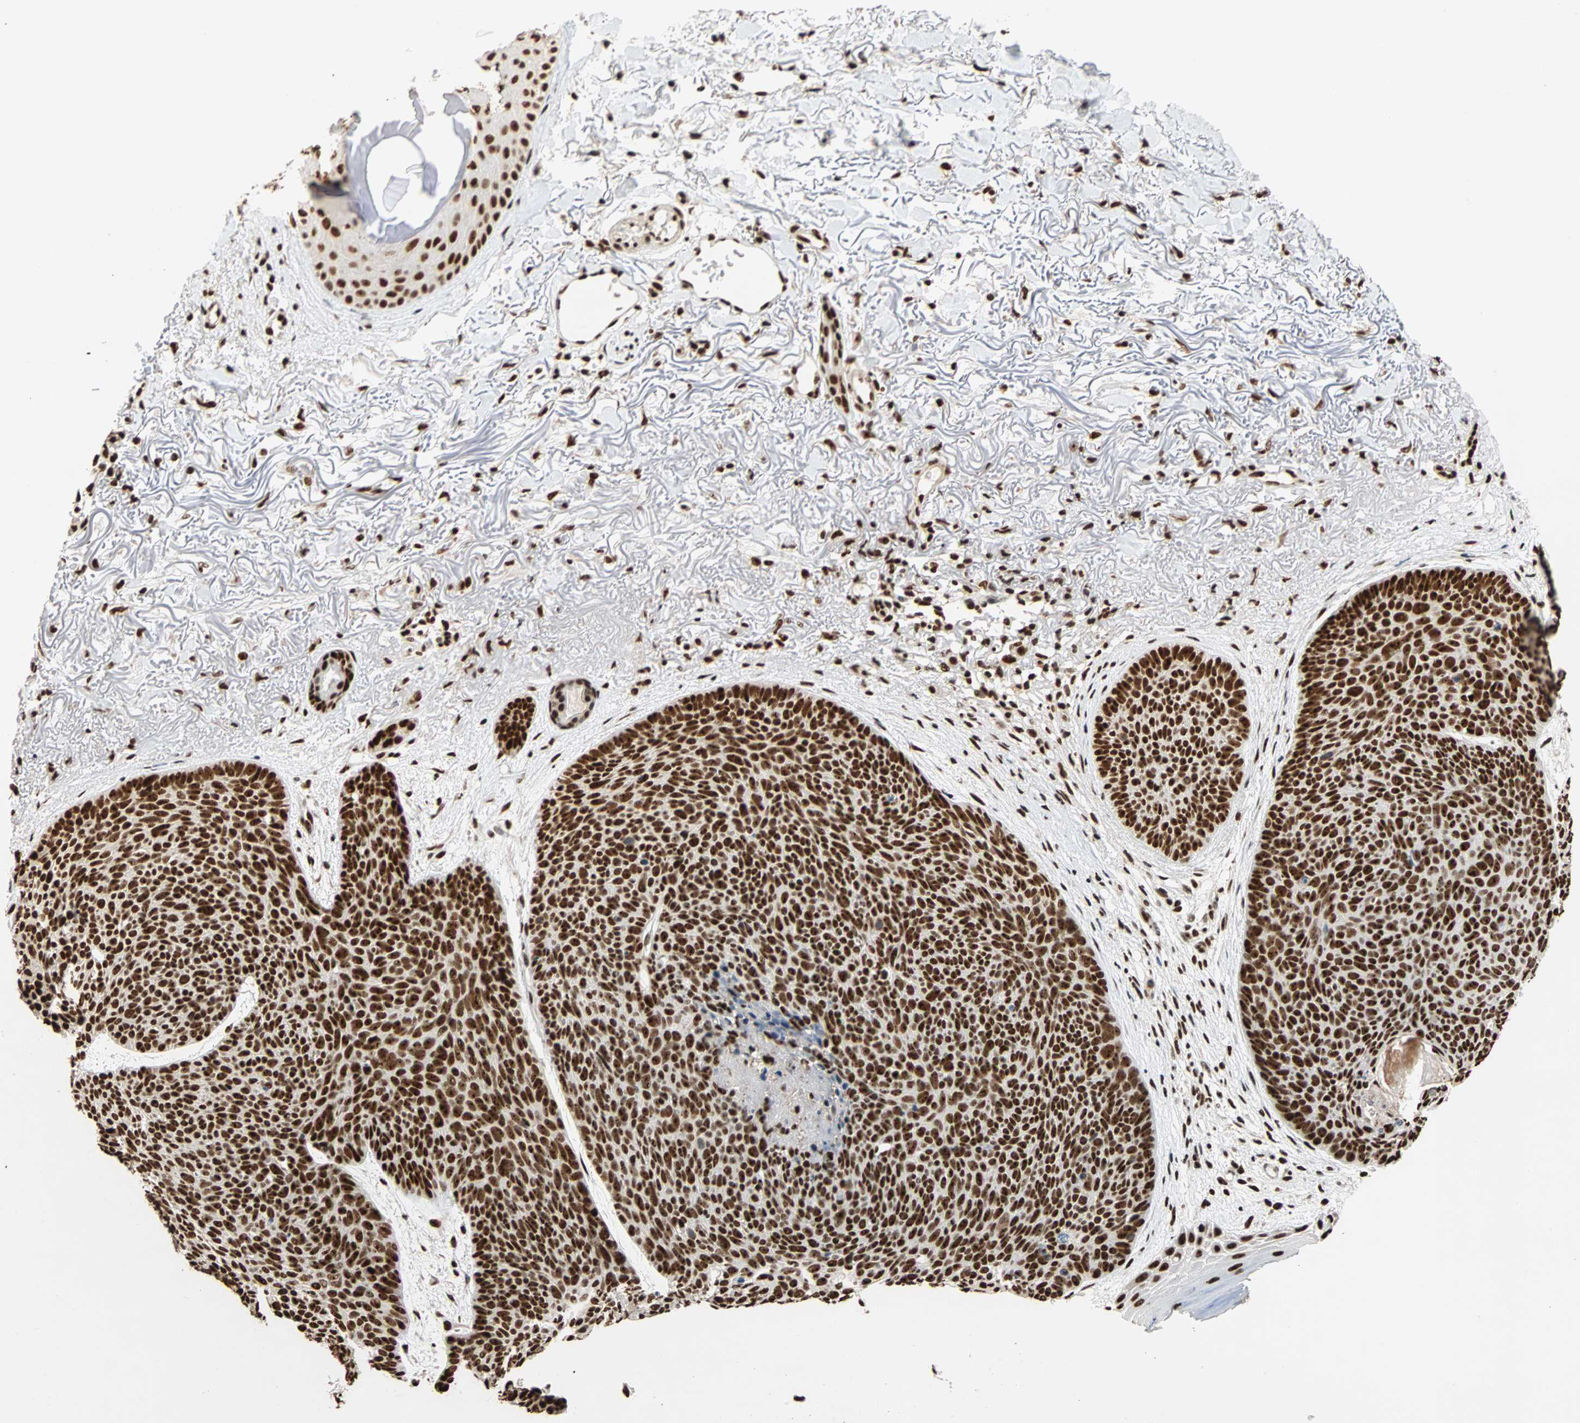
{"staining": {"intensity": "strong", "quantity": ">75%", "location": "nuclear"}, "tissue": "skin cancer", "cell_type": "Tumor cells", "image_type": "cancer", "snomed": [{"axis": "morphology", "description": "Normal tissue, NOS"}, {"axis": "morphology", "description": "Basal cell carcinoma"}, {"axis": "topography", "description": "Skin"}], "caption": "A histopathology image of basal cell carcinoma (skin) stained for a protein shows strong nuclear brown staining in tumor cells.", "gene": "ILF2", "patient": {"sex": "female", "age": 70}}